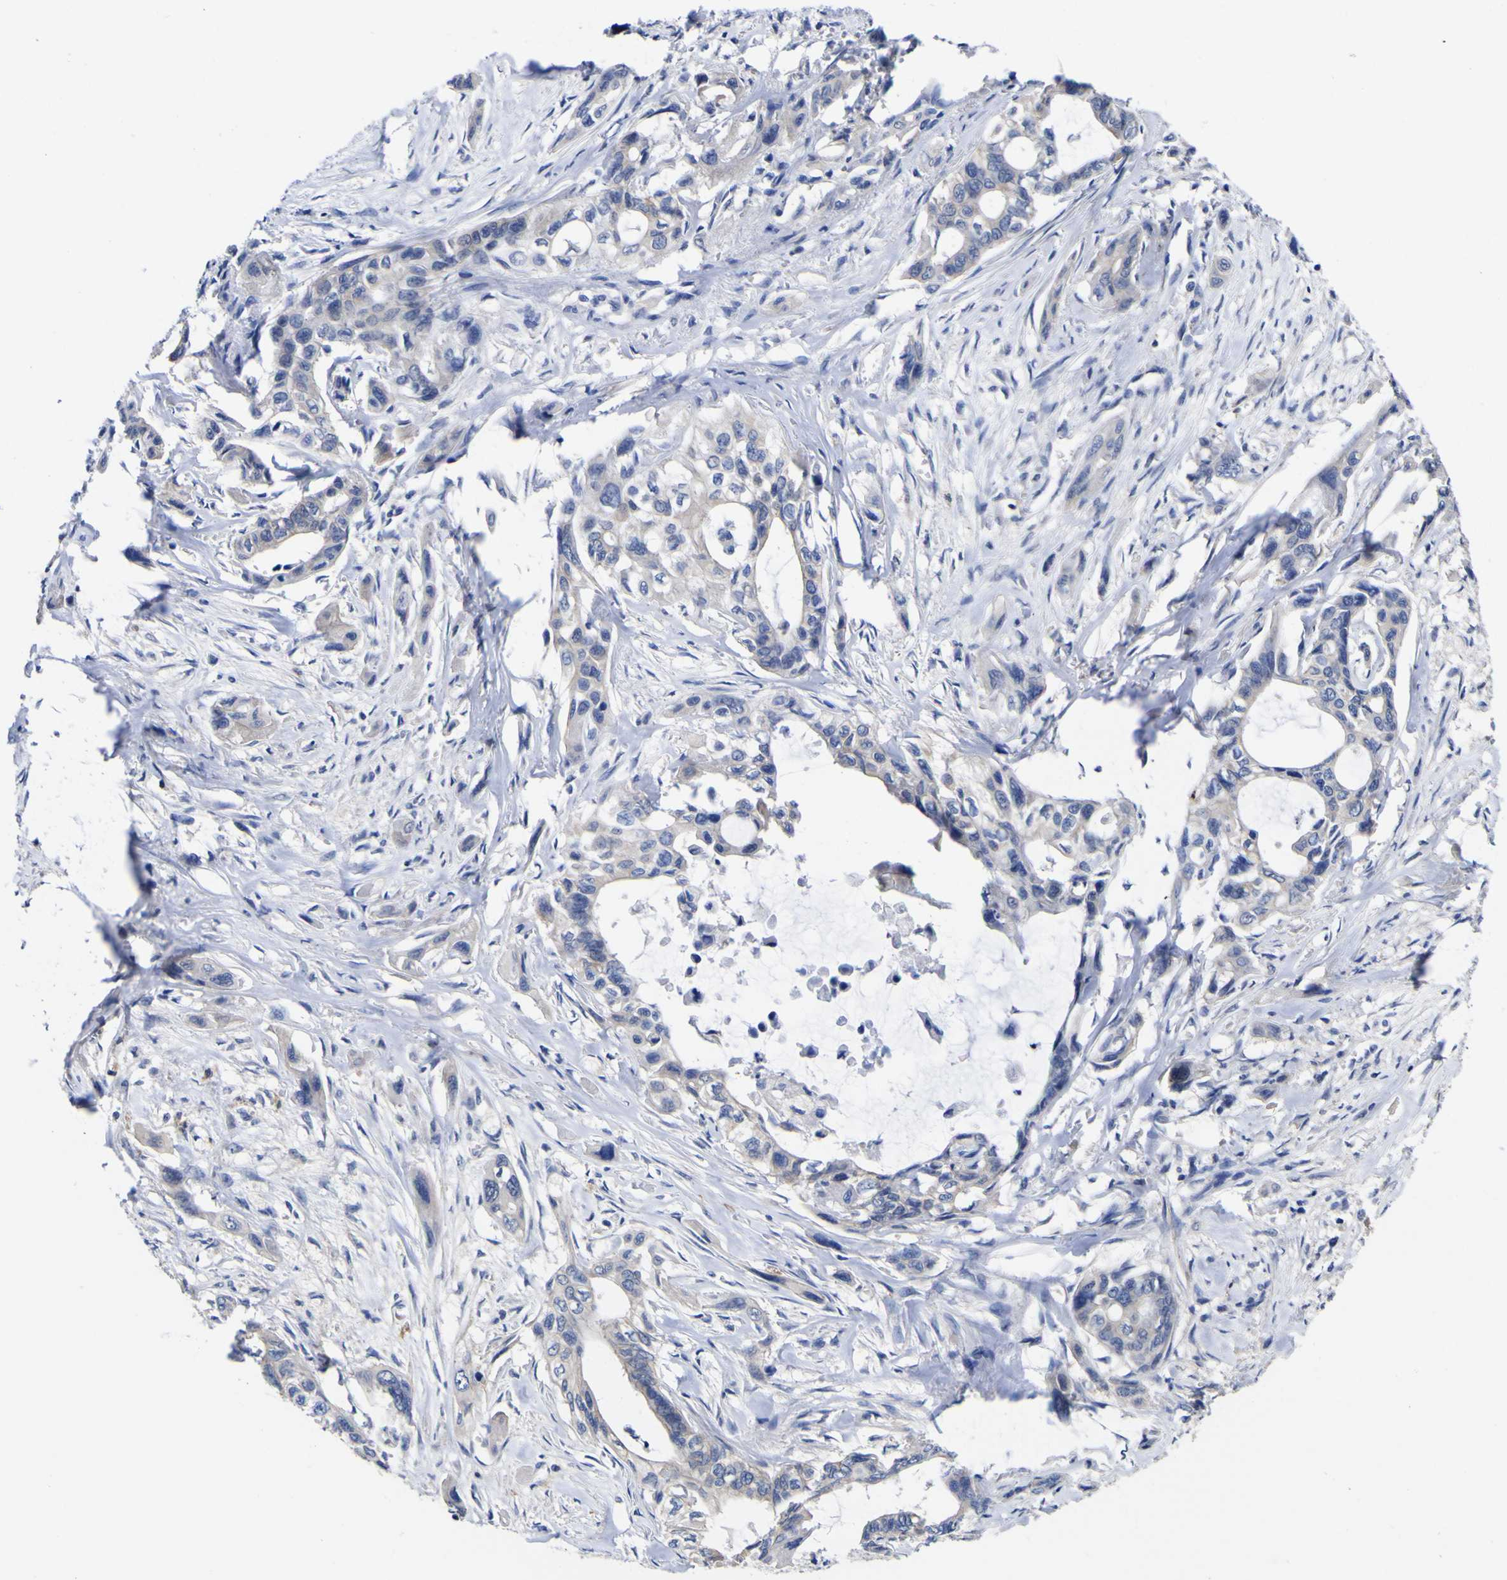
{"staining": {"intensity": "negative", "quantity": "none", "location": "none"}, "tissue": "pancreatic cancer", "cell_type": "Tumor cells", "image_type": "cancer", "snomed": [{"axis": "morphology", "description": "Adenocarcinoma, NOS"}, {"axis": "topography", "description": "Pancreas"}], "caption": "Tumor cells show no significant staining in adenocarcinoma (pancreatic).", "gene": "CASP6", "patient": {"sex": "male", "age": 73}}